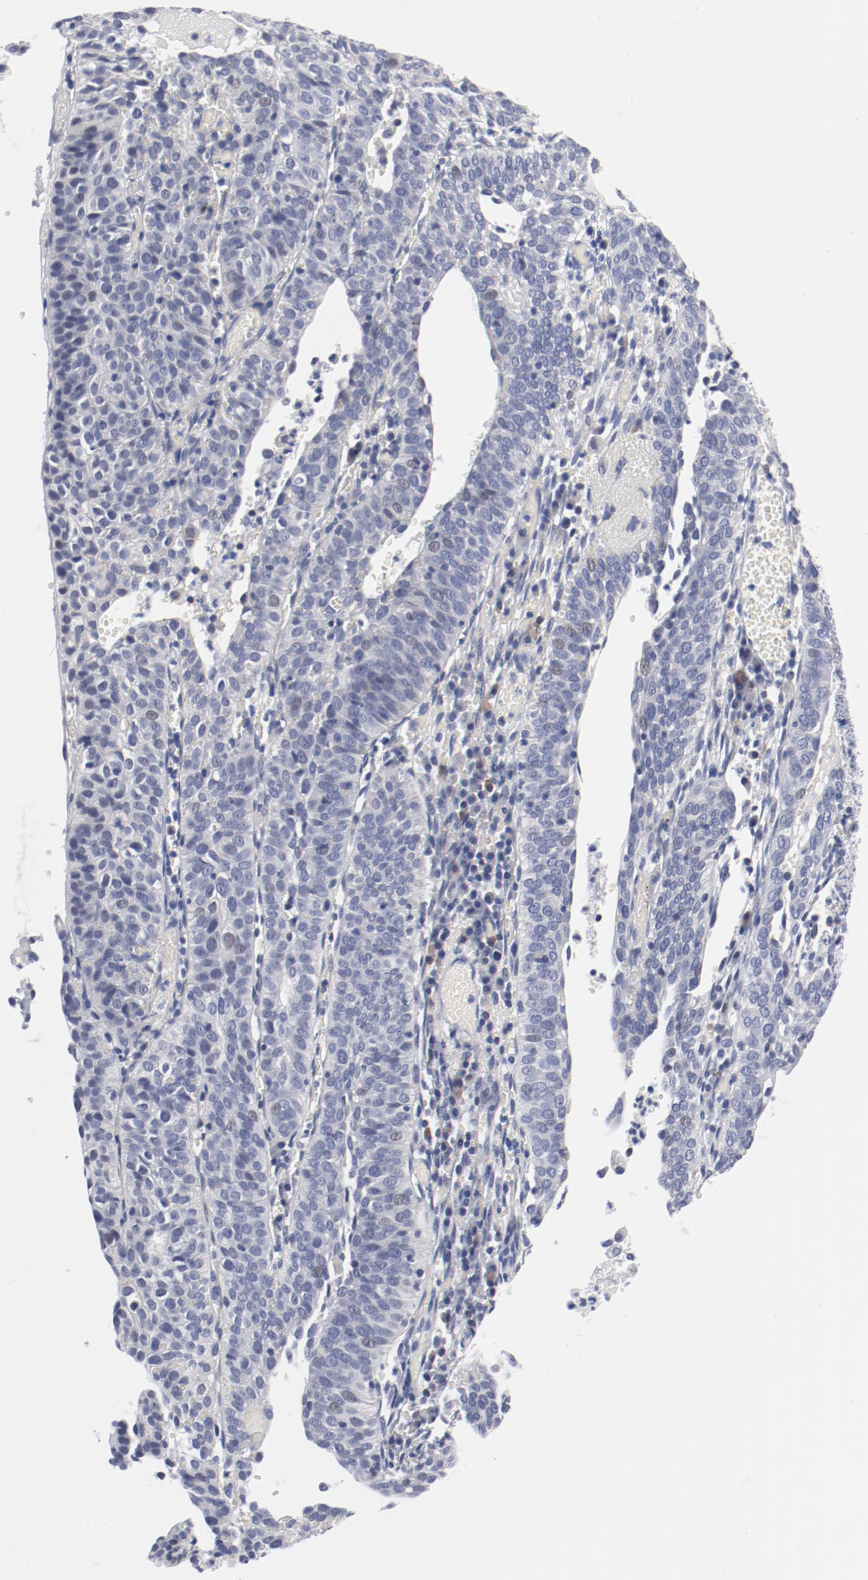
{"staining": {"intensity": "negative", "quantity": "none", "location": "none"}, "tissue": "cervical cancer", "cell_type": "Tumor cells", "image_type": "cancer", "snomed": [{"axis": "morphology", "description": "Squamous cell carcinoma, NOS"}, {"axis": "topography", "description": "Cervix"}], "caption": "Human cervical squamous cell carcinoma stained for a protein using IHC shows no positivity in tumor cells.", "gene": "KCNK13", "patient": {"sex": "female", "age": 39}}